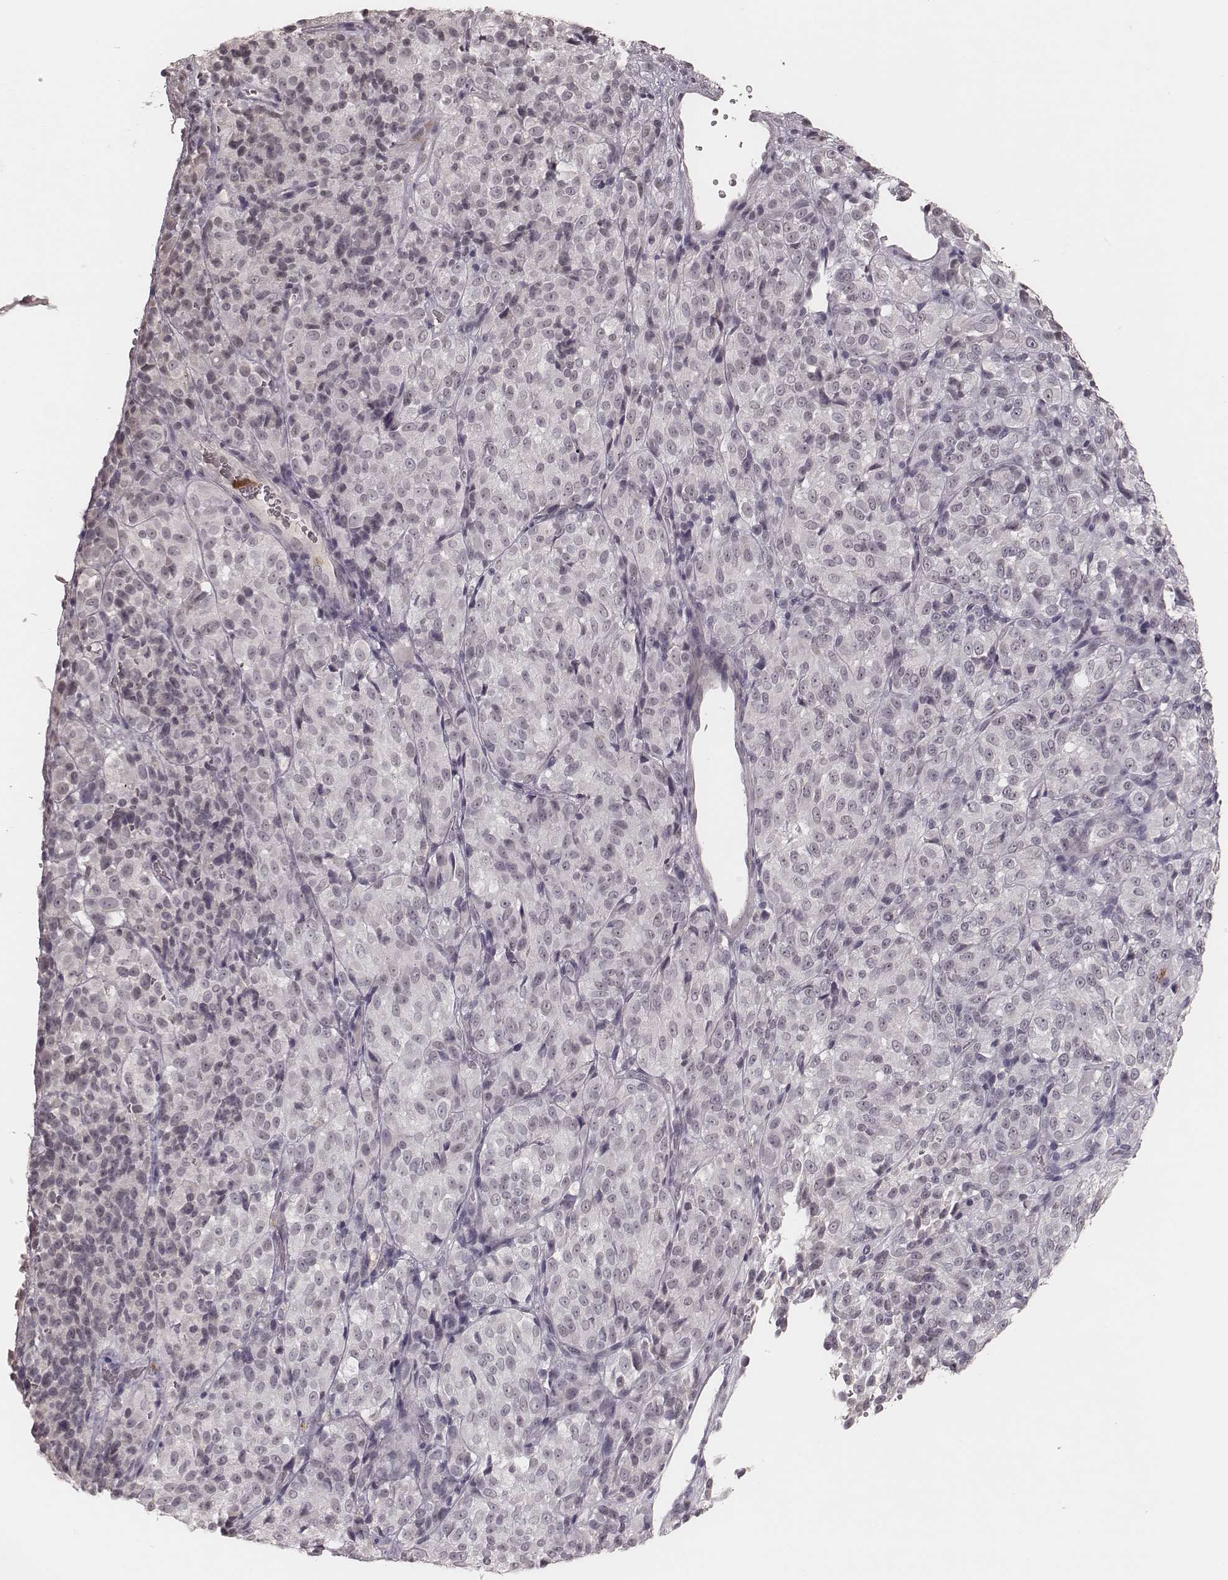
{"staining": {"intensity": "negative", "quantity": "none", "location": "none"}, "tissue": "melanoma", "cell_type": "Tumor cells", "image_type": "cancer", "snomed": [{"axis": "morphology", "description": "Malignant melanoma, Metastatic site"}, {"axis": "topography", "description": "Brain"}], "caption": "DAB (3,3'-diaminobenzidine) immunohistochemical staining of malignant melanoma (metastatic site) reveals no significant expression in tumor cells.", "gene": "KITLG", "patient": {"sex": "female", "age": 56}}